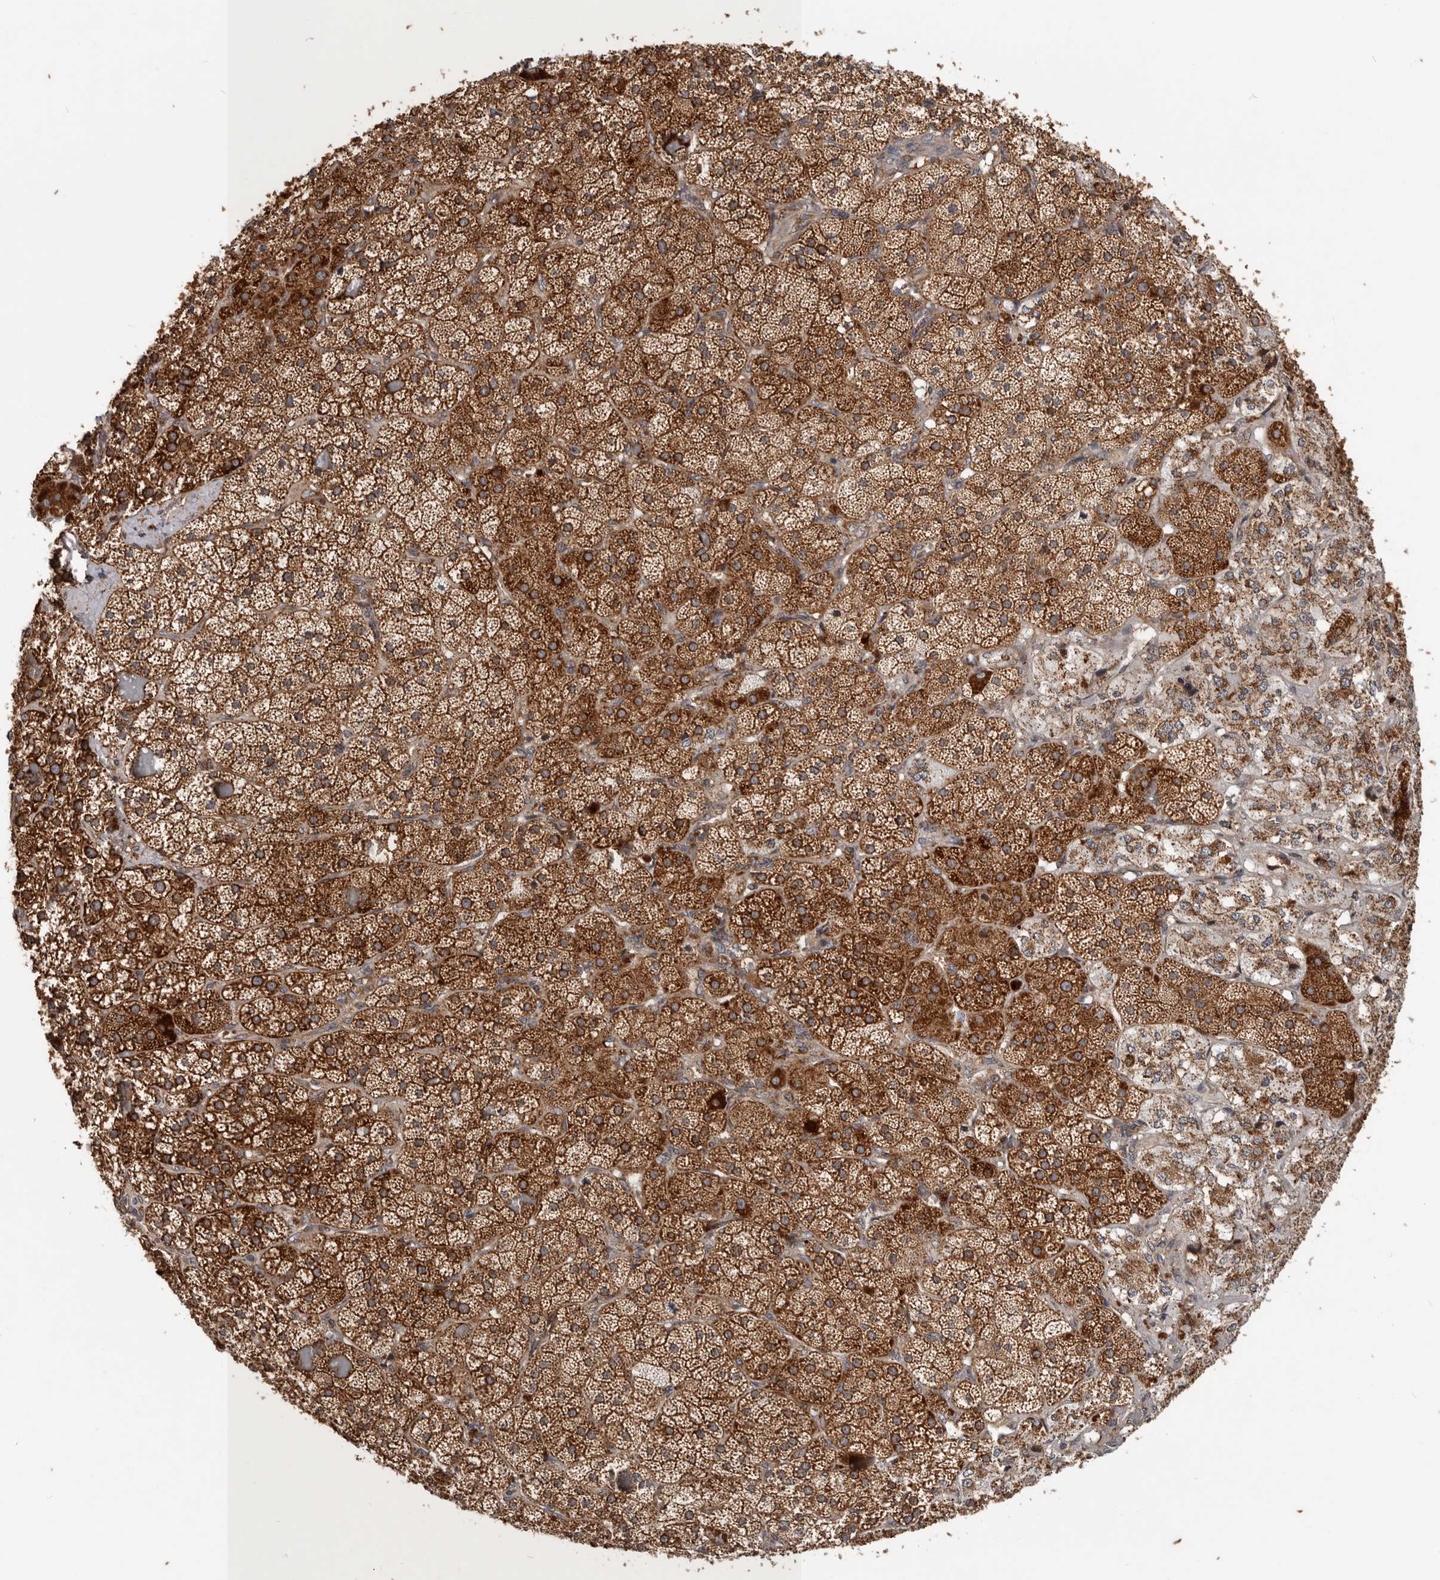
{"staining": {"intensity": "strong", "quantity": ">75%", "location": "cytoplasmic/membranous"}, "tissue": "adrenal gland", "cell_type": "Glandular cells", "image_type": "normal", "snomed": [{"axis": "morphology", "description": "Normal tissue, NOS"}, {"axis": "topography", "description": "Adrenal gland"}], "caption": "A photomicrograph of human adrenal gland stained for a protein demonstrates strong cytoplasmic/membranous brown staining in glandular cells. (Brightfield microscopy of DAB IHC at high magnification).", "gene": "MRPS10", "patient": {"sex": "male", "age": 57}}